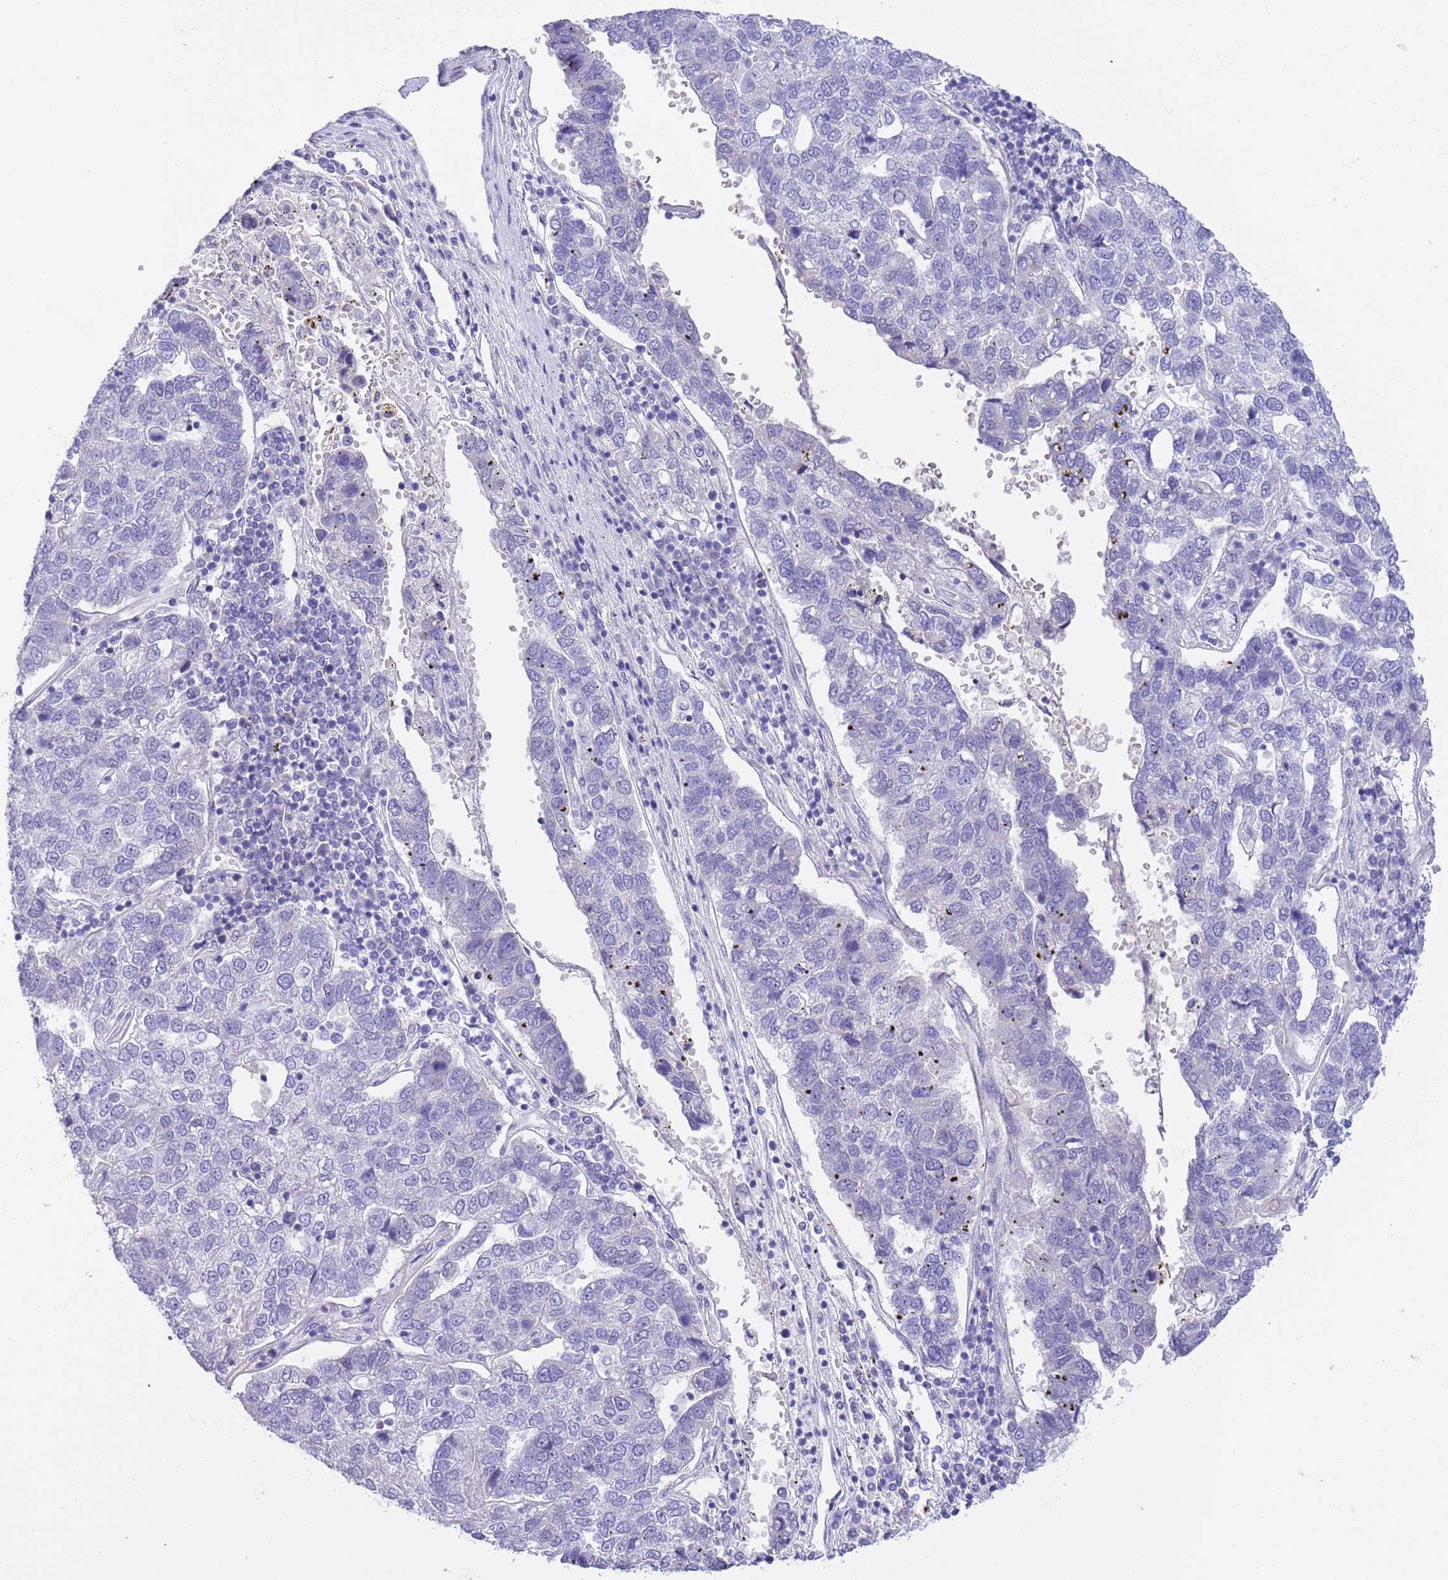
{"staining": {"intensity": "negative", "quantity": "none", "location": "none"}, "tissue": "pancreatic cancer", "cell_type": "Tumor cells", "image_type": "cancer", "snomed": [{"axis": "morphology", "description": "Adenocarcinoma, NOS"}, {"axis": "topography", "description": "Pancreas"}], "caption": "Pancreatic cancer stained for a protein using immunohistochemistry shows no staining tumor cells.", "gene": "NET1", "patient": {"sex": "female", "age": 61}}